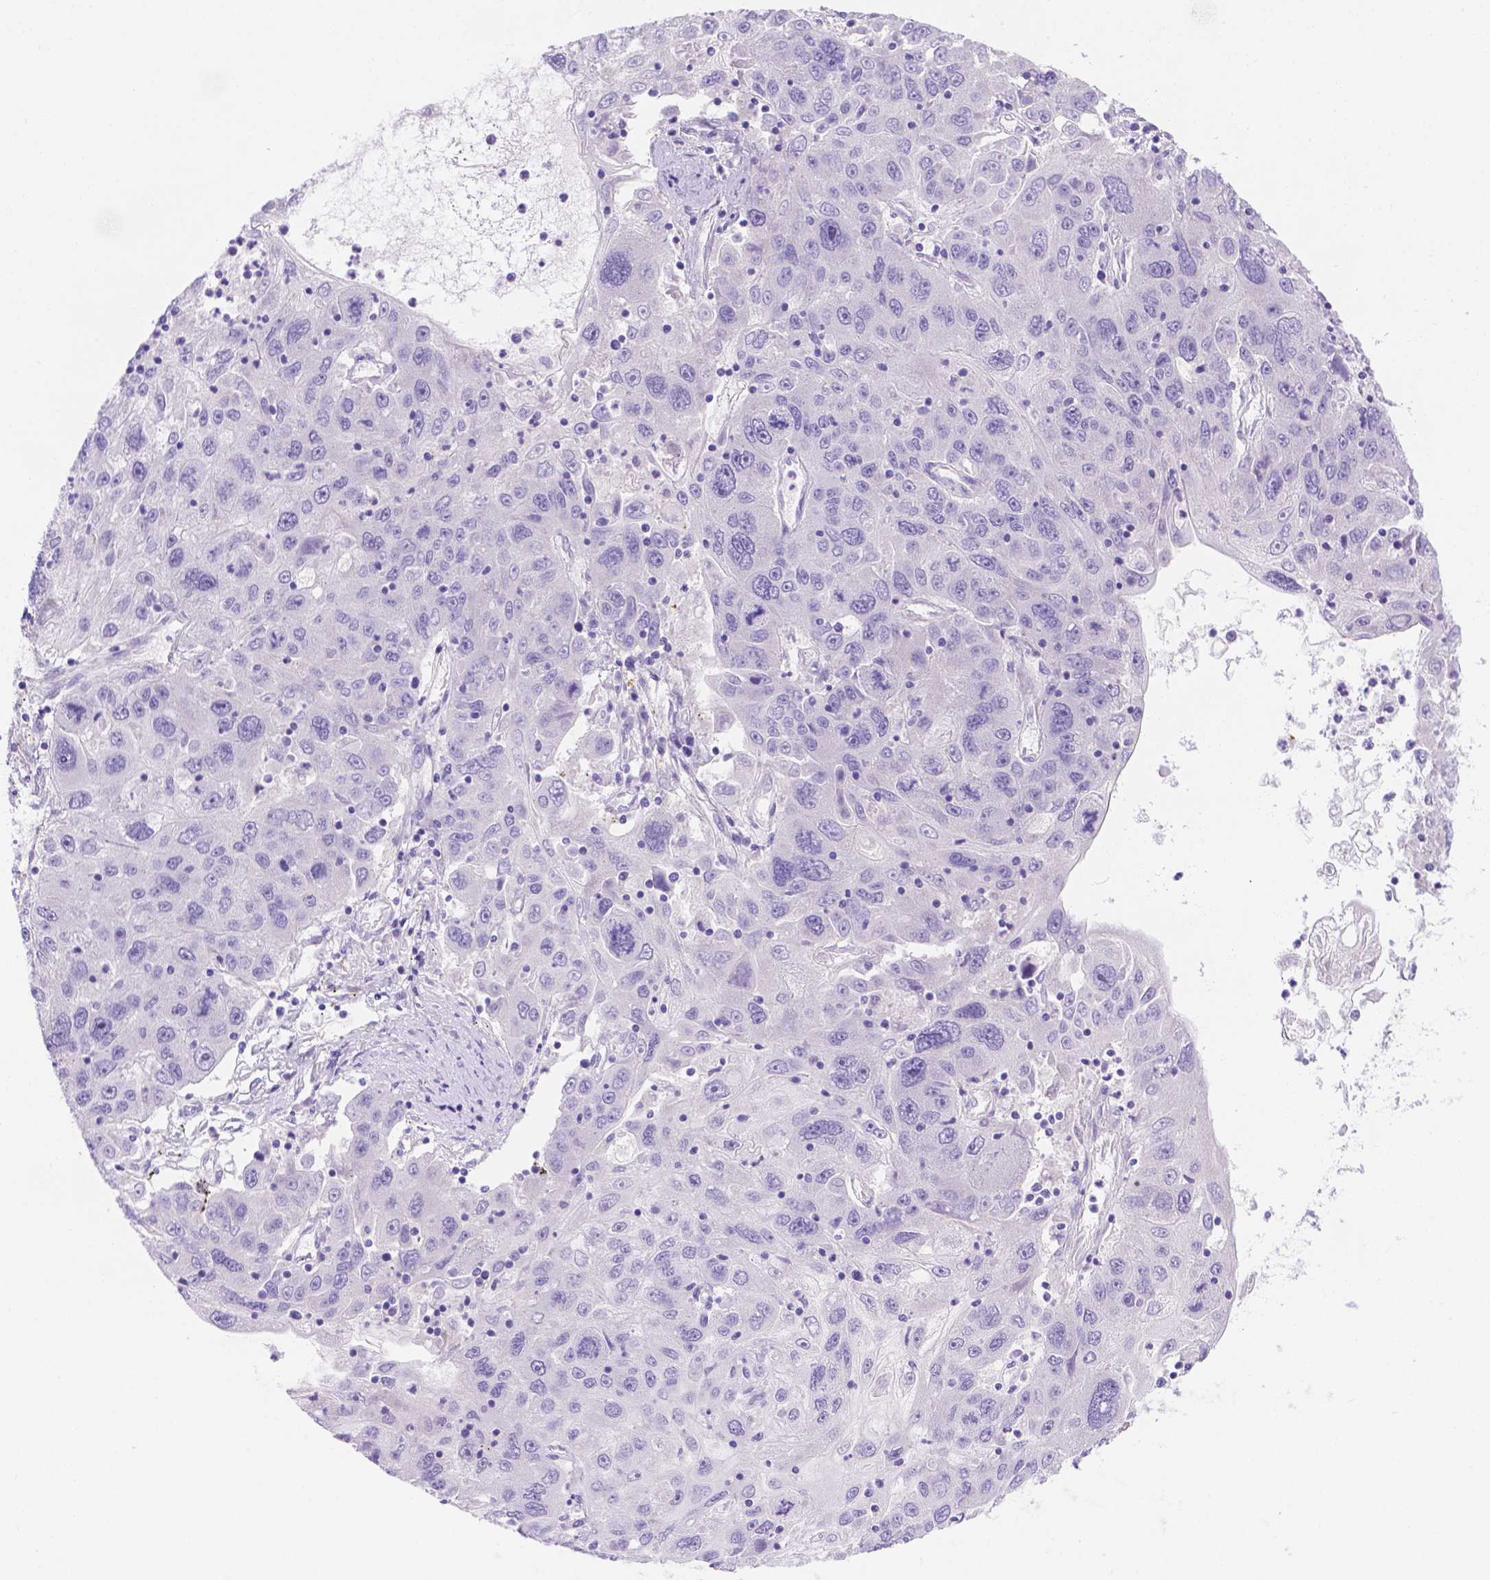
{"staining": {"intensity": "negative", "quantity": "none", "location": "none"}, "tissue": "stomach cancer", "cell_type": "Tumor cells", "image_type": "cancer", "snomed": [{"axis": "morphology", "description": "Adenocarcinoma, NOS"}, {"axis": "topography", "description": "Stomach"}], "caption": "Immunohistochemistry histopathology image of neoplastic tissue: adenocarcinoma (stomach) stained with DAB shows no significant protein expression in tumor cells. Nuclei are stained in blue.", "gene": "MLN", "patient": {"sex": "male", "age": 56}}